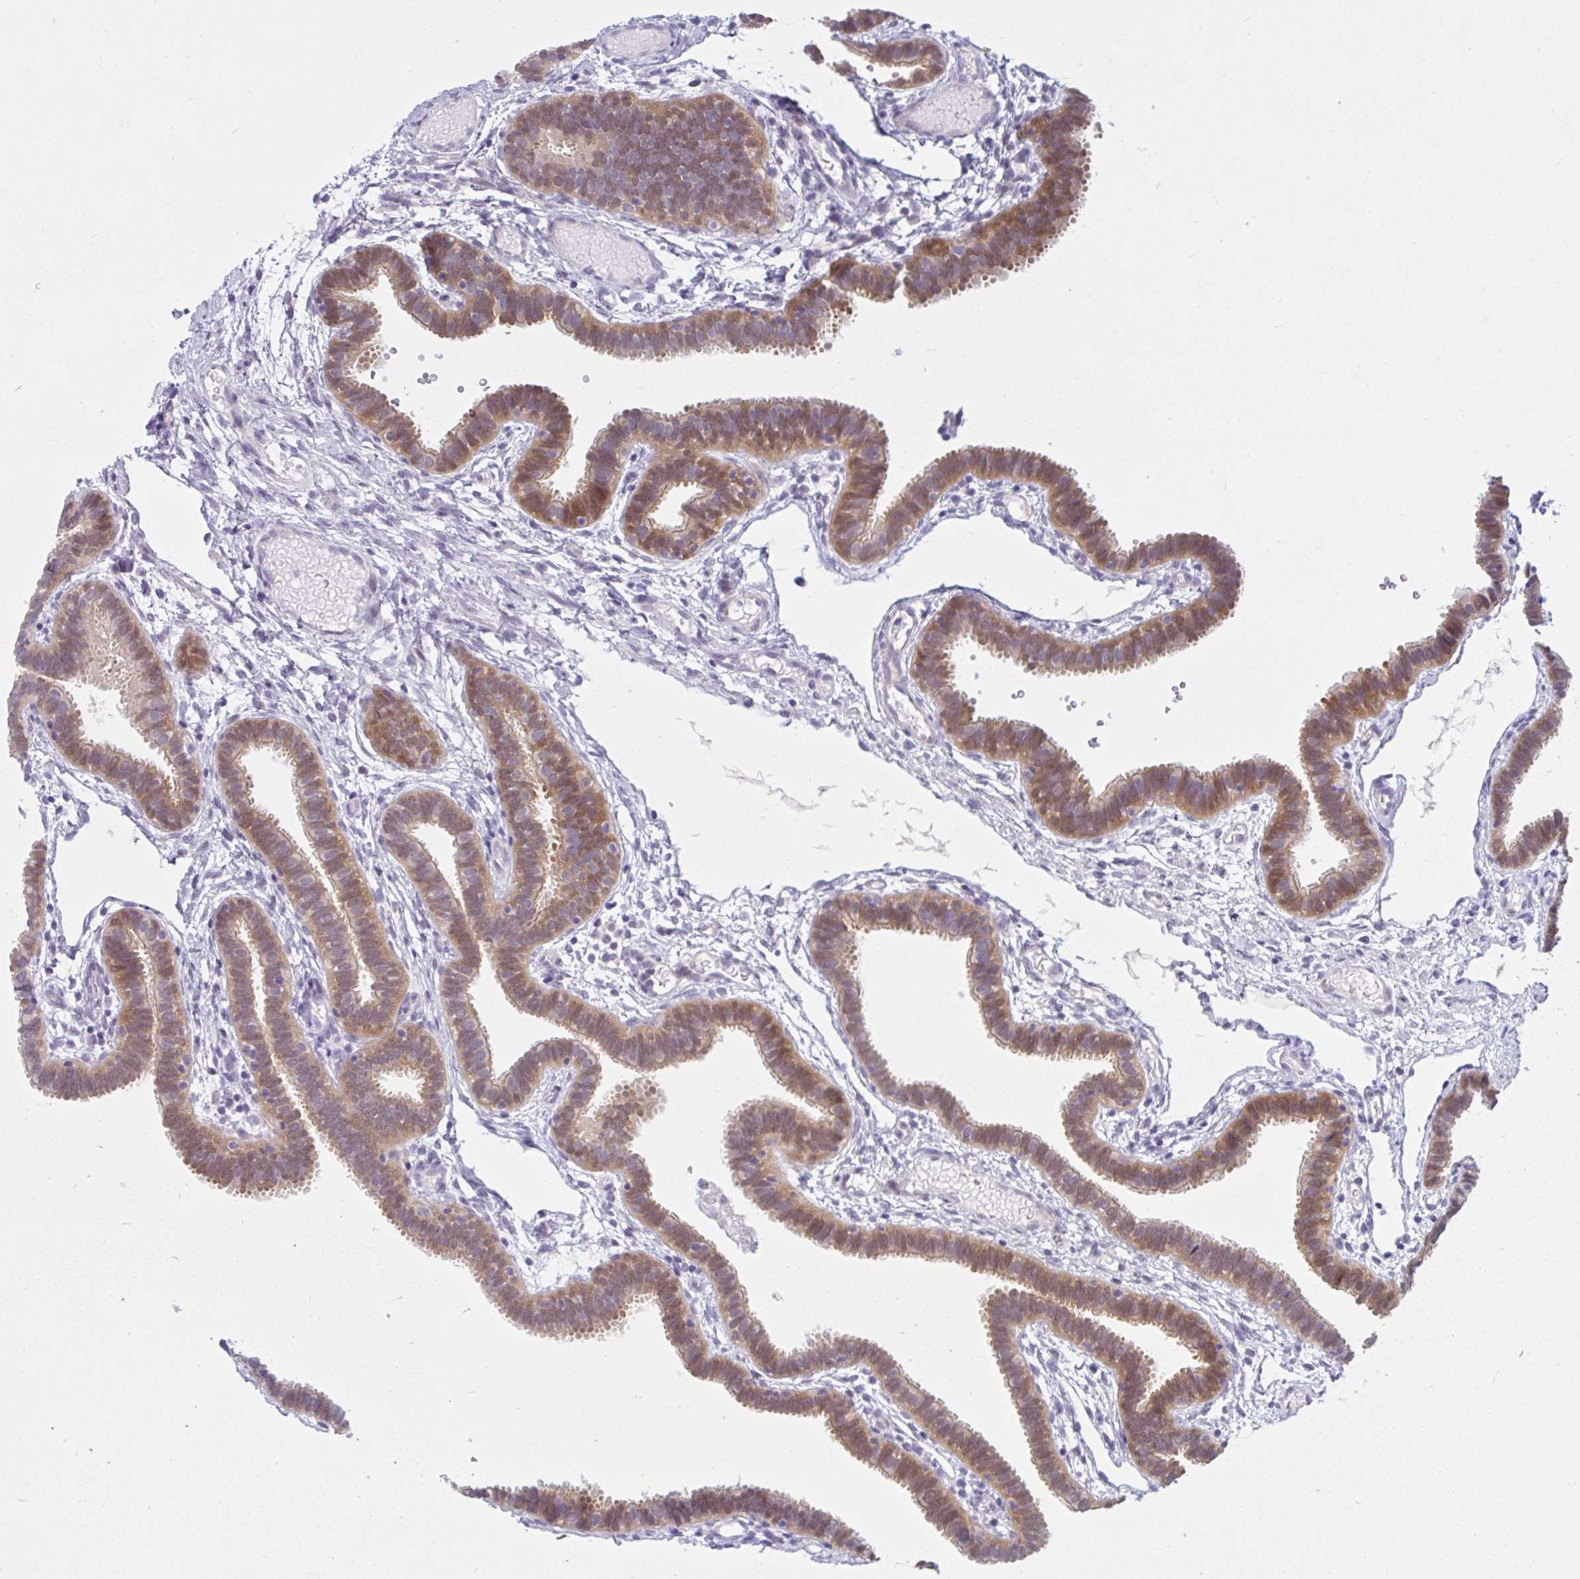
{"staining": {"intensity": "moderate", "quantity": ">75%", "location": "cytoplasmic/membranous"}, "tissue": "fallopian tube", "cell_type": "Glandular cells", "image_type": "normal", "snomed": [{"axis": "morphology", "description": "Normal tissue, NOS"}, {"axis": "topography", "description": "Fallopian tube"}], "caption": "Immunohistochemical staining of benign fallopian tube reveals medium levels of moderate cytoplasmic/membranous staining in about >75% of glandular cells. (Brightfield microscopy of DAB IHC at high magnification).", "gene": "FAM153A", "patient": {"sex": "female", "age": 37}}